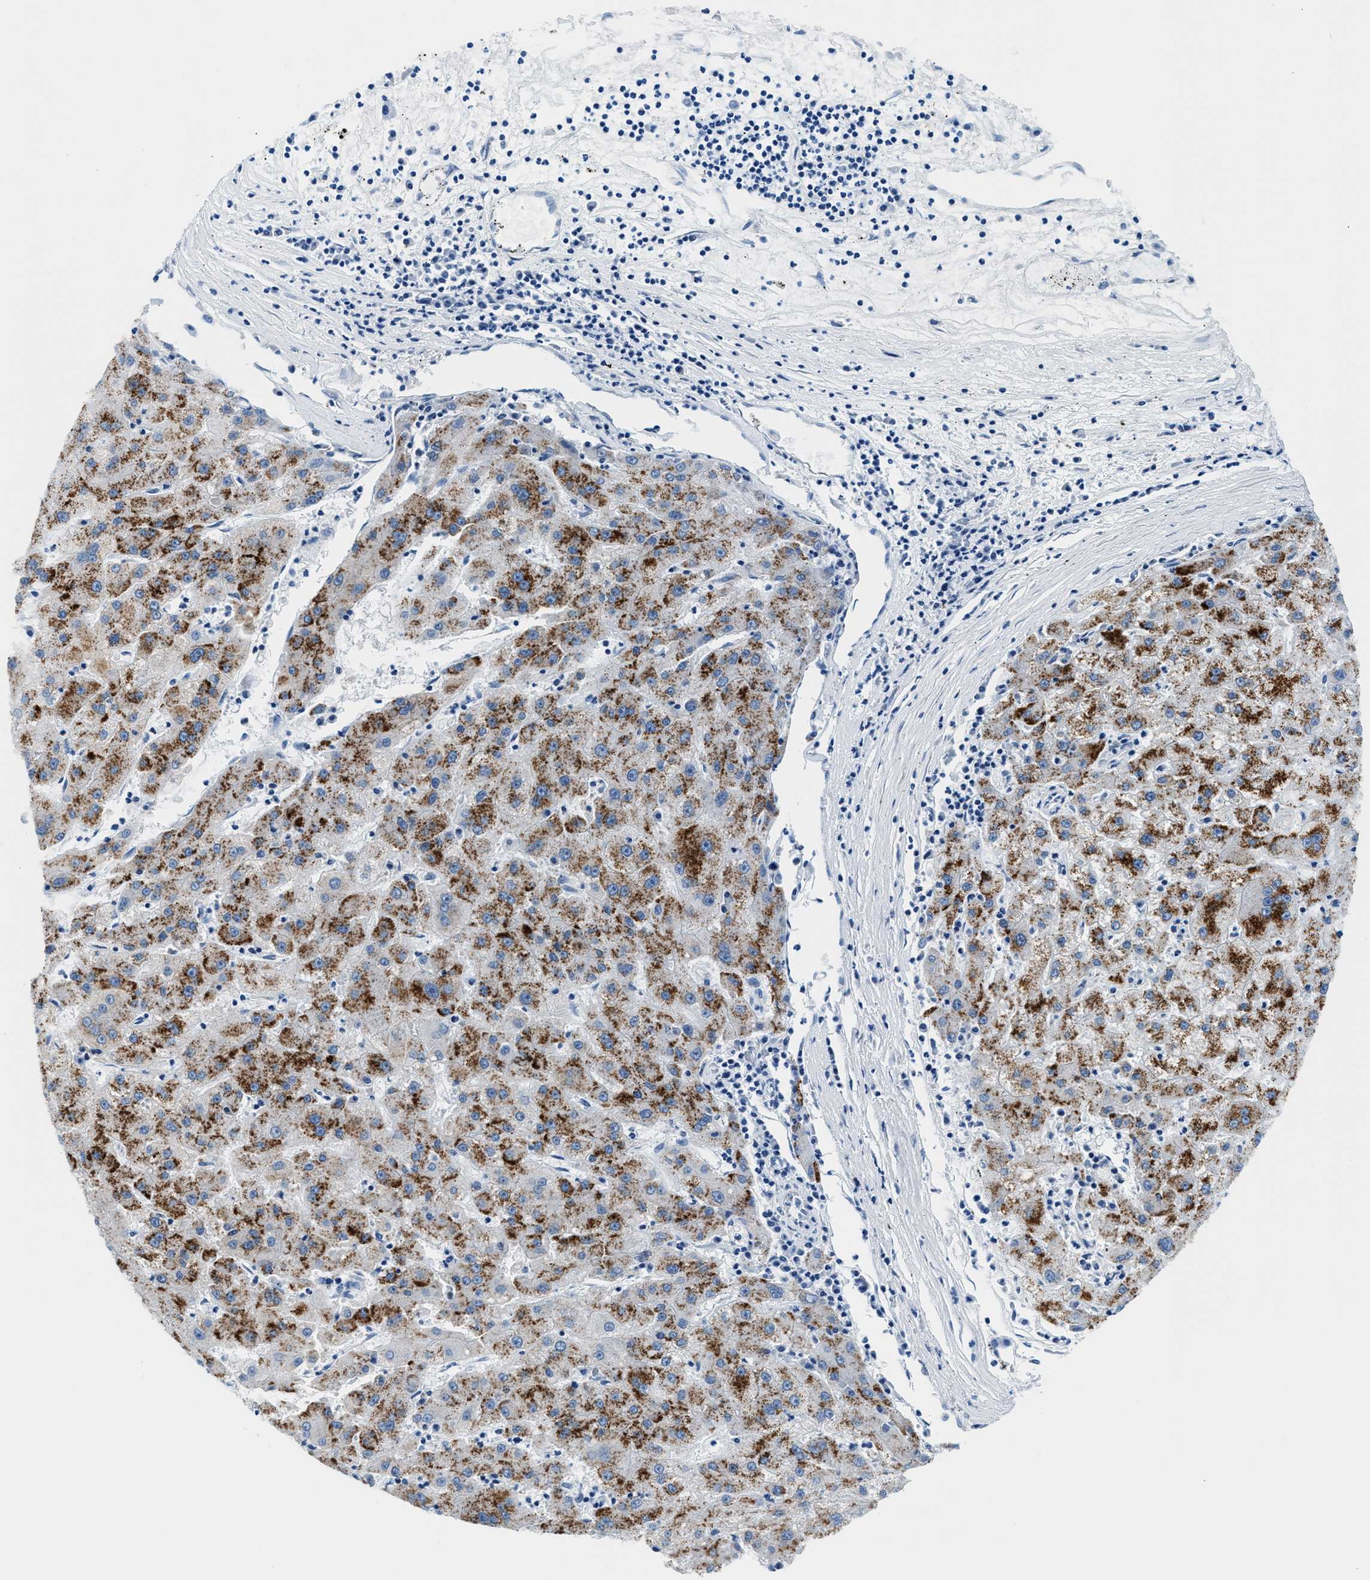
{"staining": {"intensity": "moderate", "quantity": ">75%", "location": "cytoplasmic/membranous"}, "tissue": "liver cancer", "cell_type": "Tumor cells", "image_type": "cancer", "snomed": [{"axis": "morphology", "description": "Carcinoma, Hepatocellular, NOS"}, {"axis": "topography", "description": "Liver"}], "caption": "DAB (3,3'-diaminobenzidine) immunohistochemical staining of human liver cancer (hepatocellular carcinoma) demonstrates moderate cytoplasmic/membranous protein positivity in about >75% of tumor cells.", "gene": "VPS53", "patient": {"sex": "male", "age": 72}}